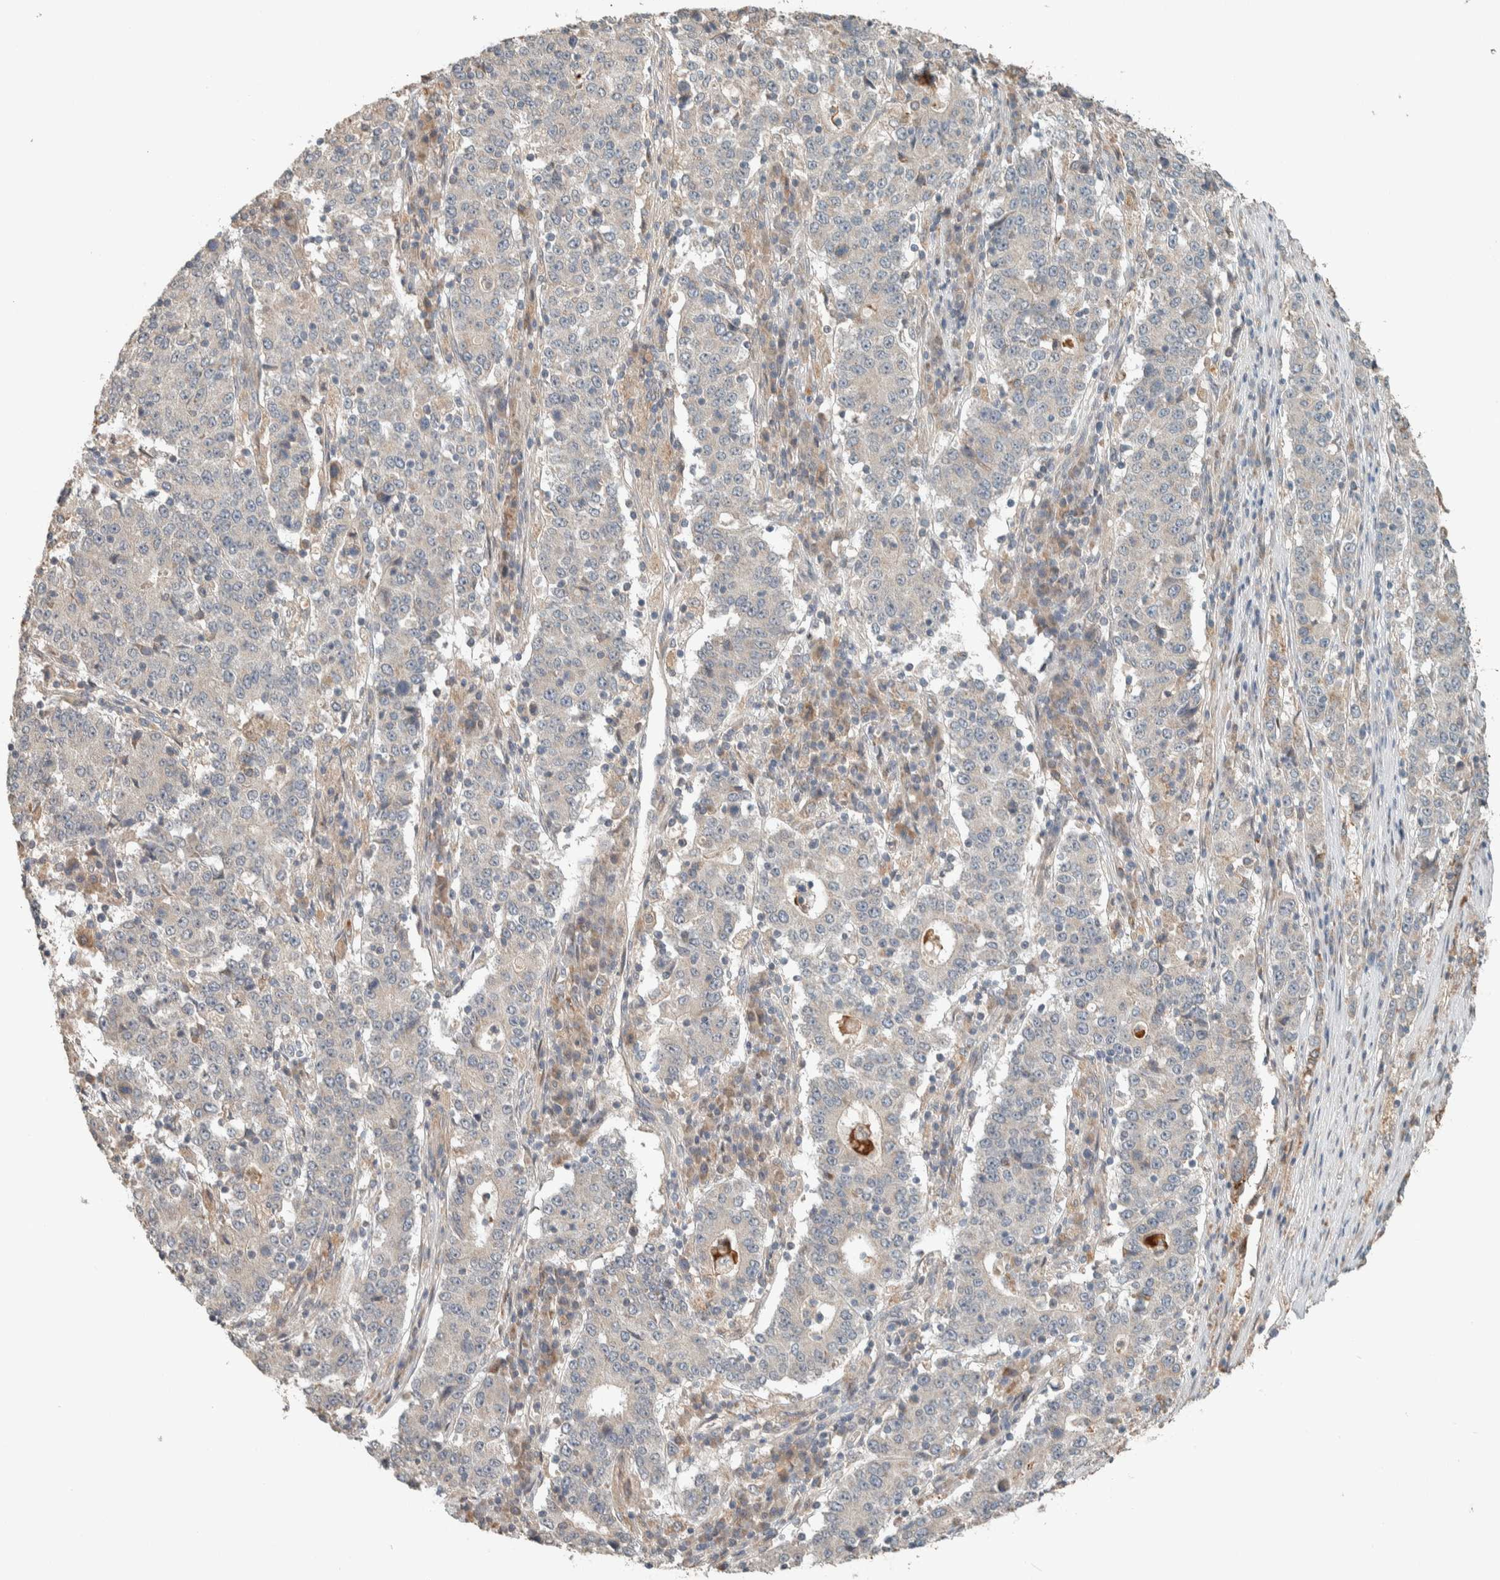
{"staining": {"intensity": "negative", "quantity": "none", "location": "none"}, "tissue": "stomach cancer", "cell_type": "Tumor cells", "image_type": "cancer", "snomed": [{"axis": "morphology", "description": "Adenocarcinoma, NOS"}, {"axis": "topography", "description": "Stomach"}], "caption": "IHC histopathology image of stomach cancer stained for a protein (brown), which shows no staining in tumor cells.", "gene": "NBR1", "patient": {"sex": "male", "age": 59}}